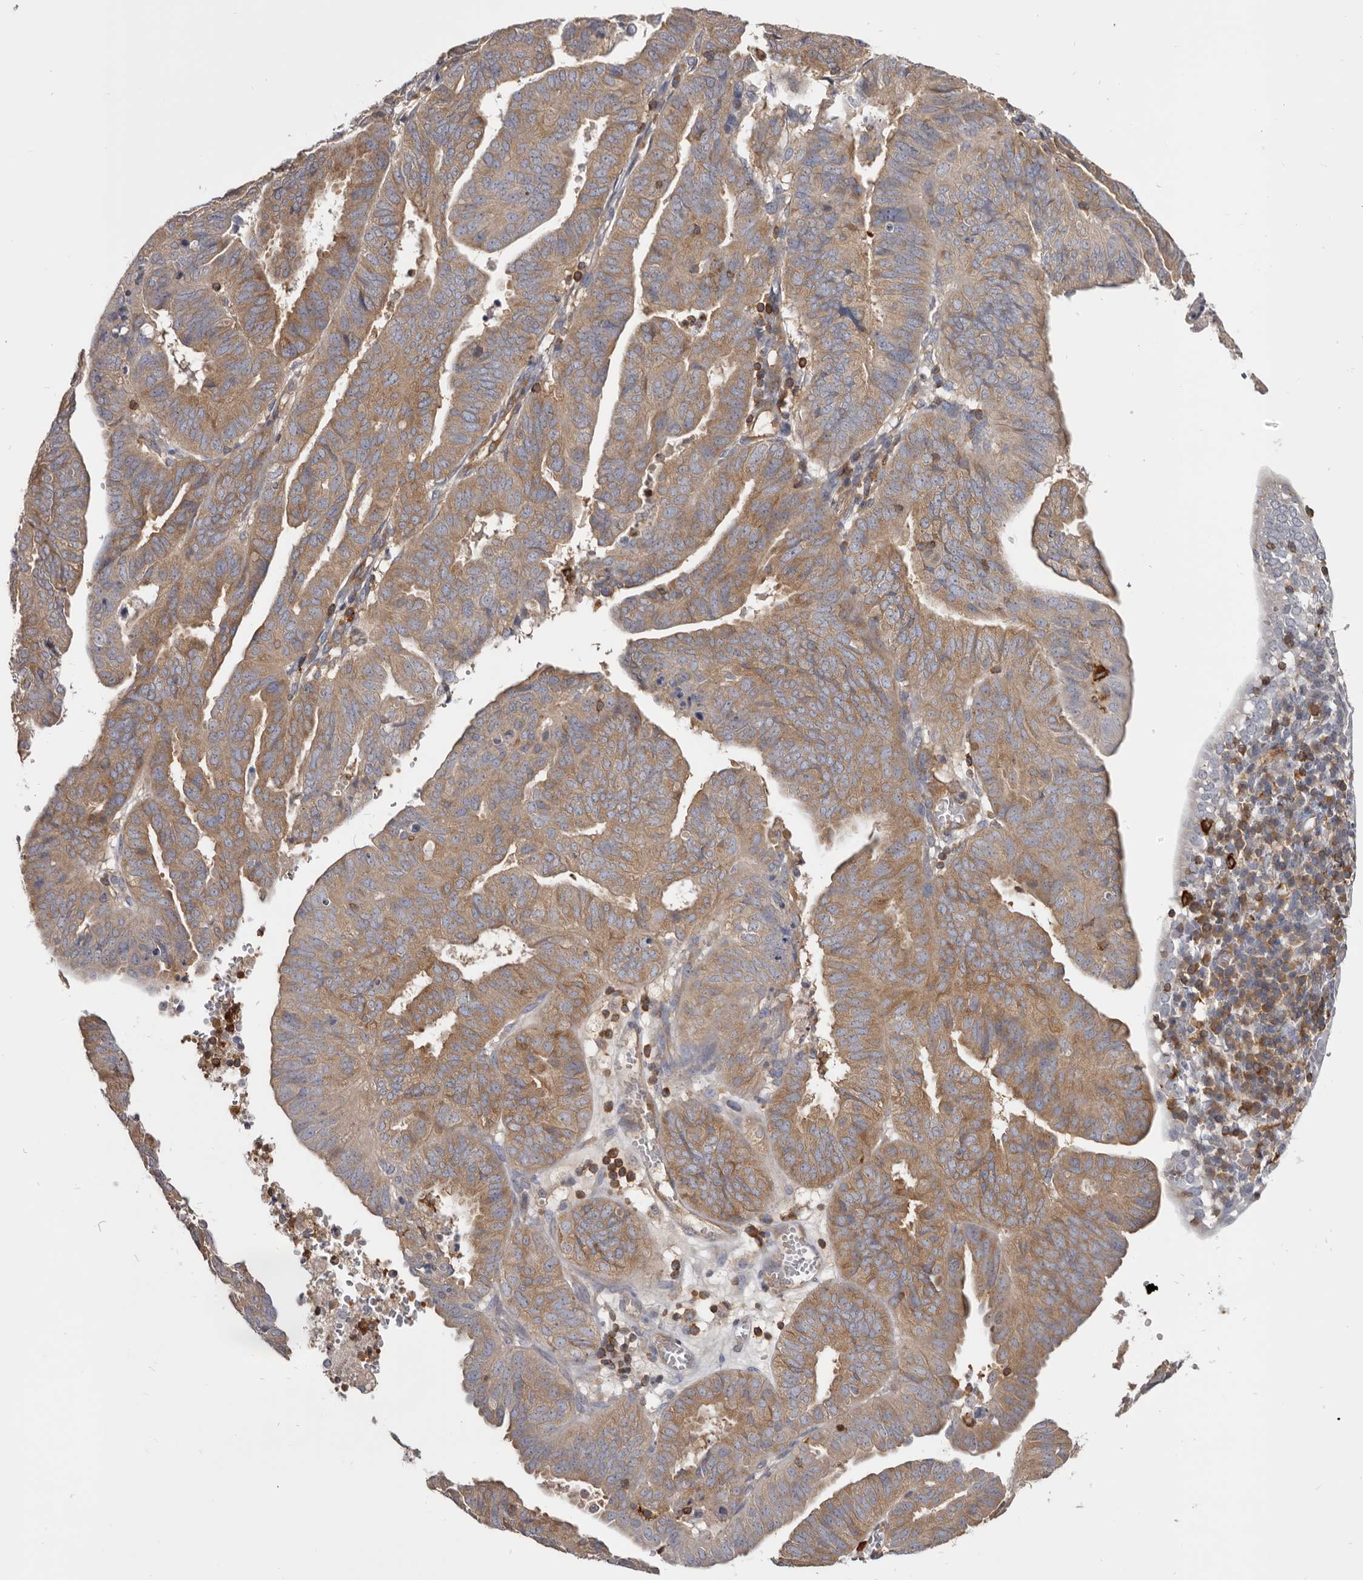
{"staining": {"intensity": "moderate", "quantity": ">75%", "location": "cytoplasmic/membranous"}, "tissue": "endometrial cancer", "cell_type": "Tumor cells", "image_type": "cancer", "snomed": [{"axis": "morphology", "description": "Adenocarcinoma, NOS"}, {"axis": "topography", "description": "Uterus"}], "caption": "A medium amount of moderate cytoplasmic/membranous expression is appreciated in about >75% of tumor cells in endometrial adenocarcinoma tissue.", "gene": "CBL", "patient": {"sex": "female", "age": 77}}